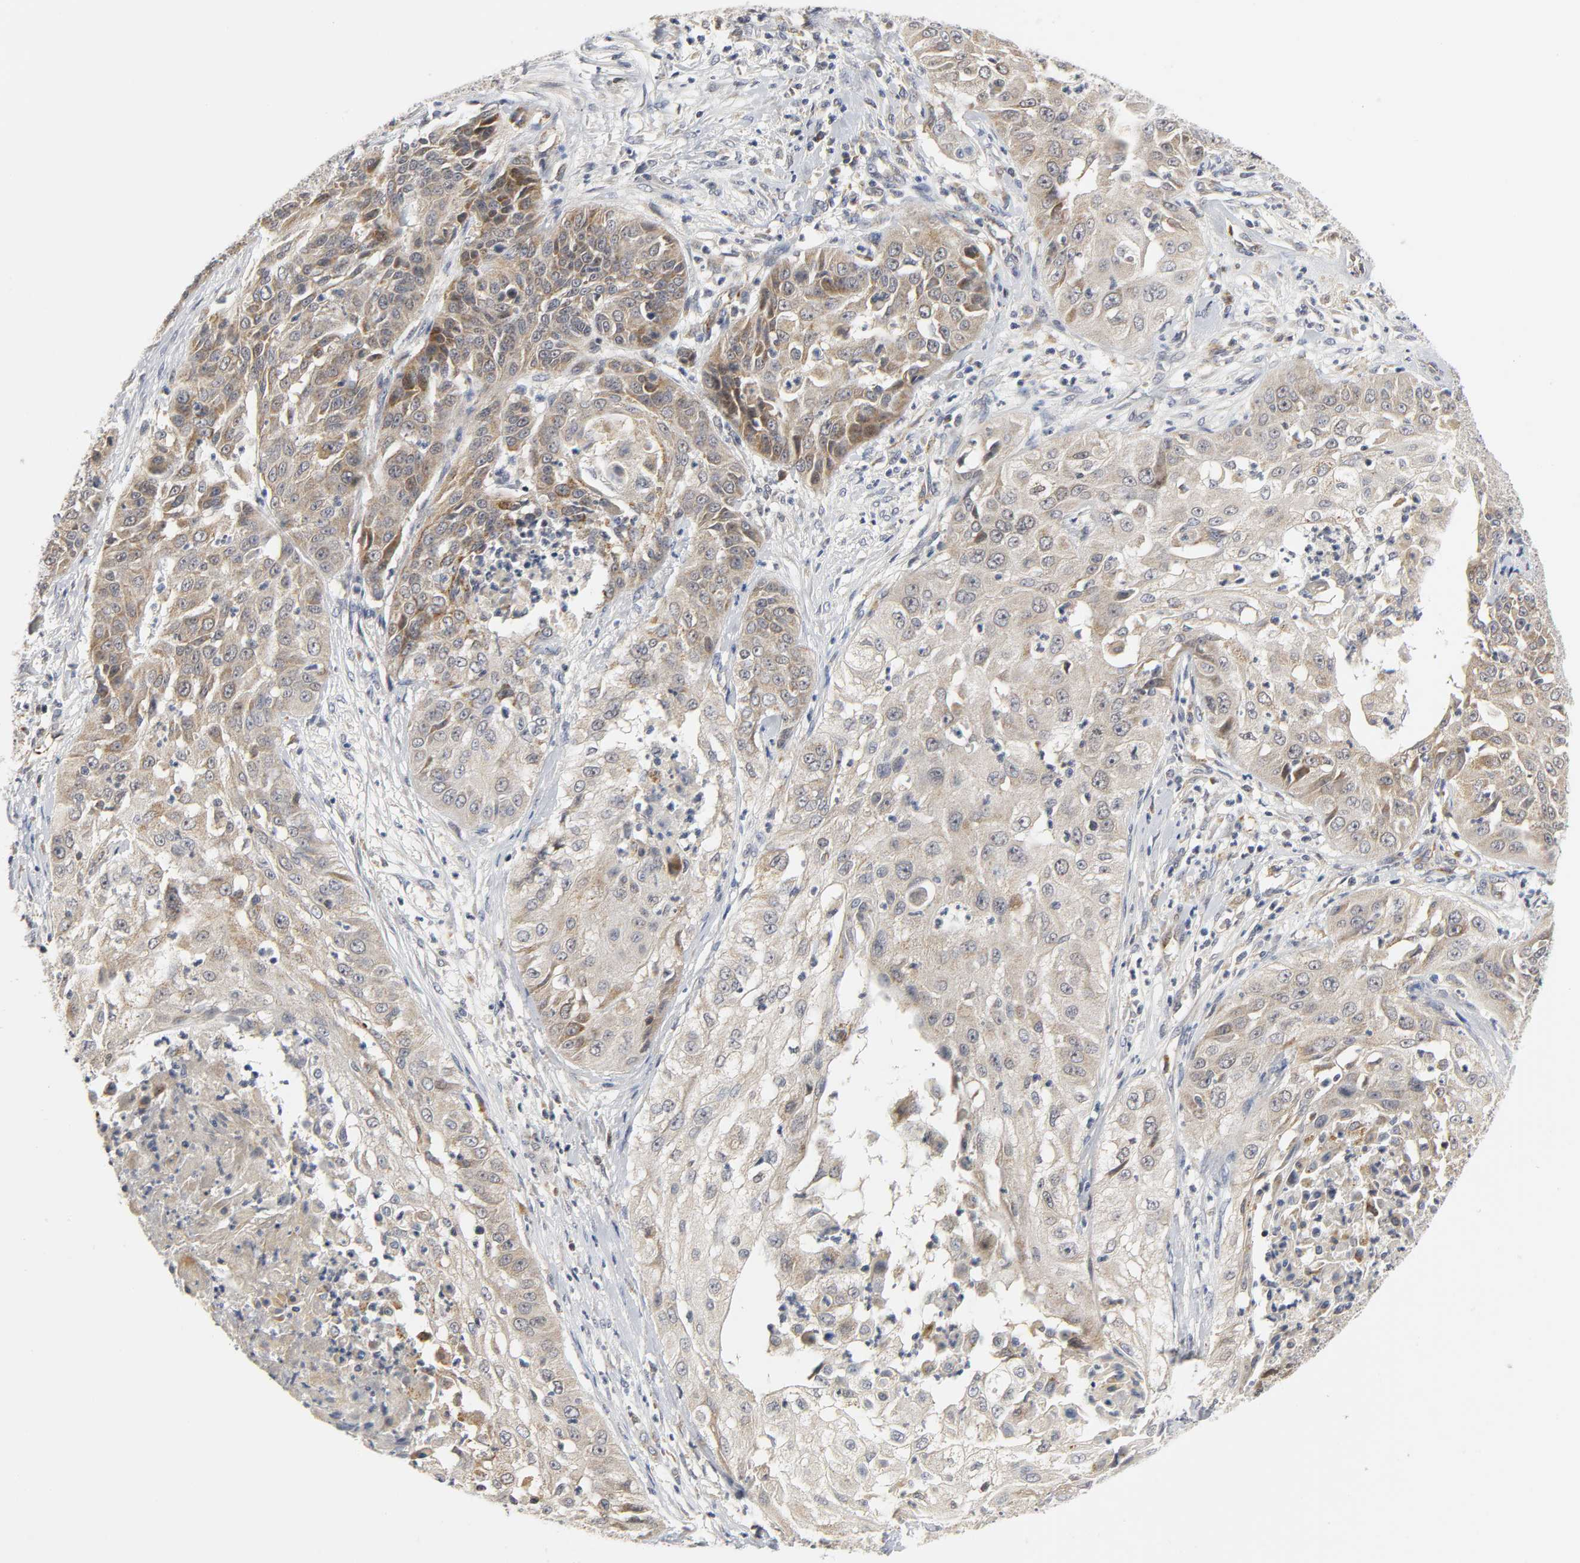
{"staining": {"intensity": "weak", "quantity": ">75%", "location": "cytoplasmic/membranous"}, "tissue": "cervical cancer", "cell_type": "Tumor cells", "image_type": "cancer", "snomed": [{"axis": "morphology", "description": "Squamous cell carcinoma, NOS"}, {"axis": "topography", "description": "Cervix"}], "caption": "Brown immunohistochemical staining in cervical cancer shows weak cytoplasmic/membranous staining in approximately >75% of tumor cells. Nuclei are stained in blue.", "gene": "NRP1", "patient": {"sex": "female", "age": 64}}